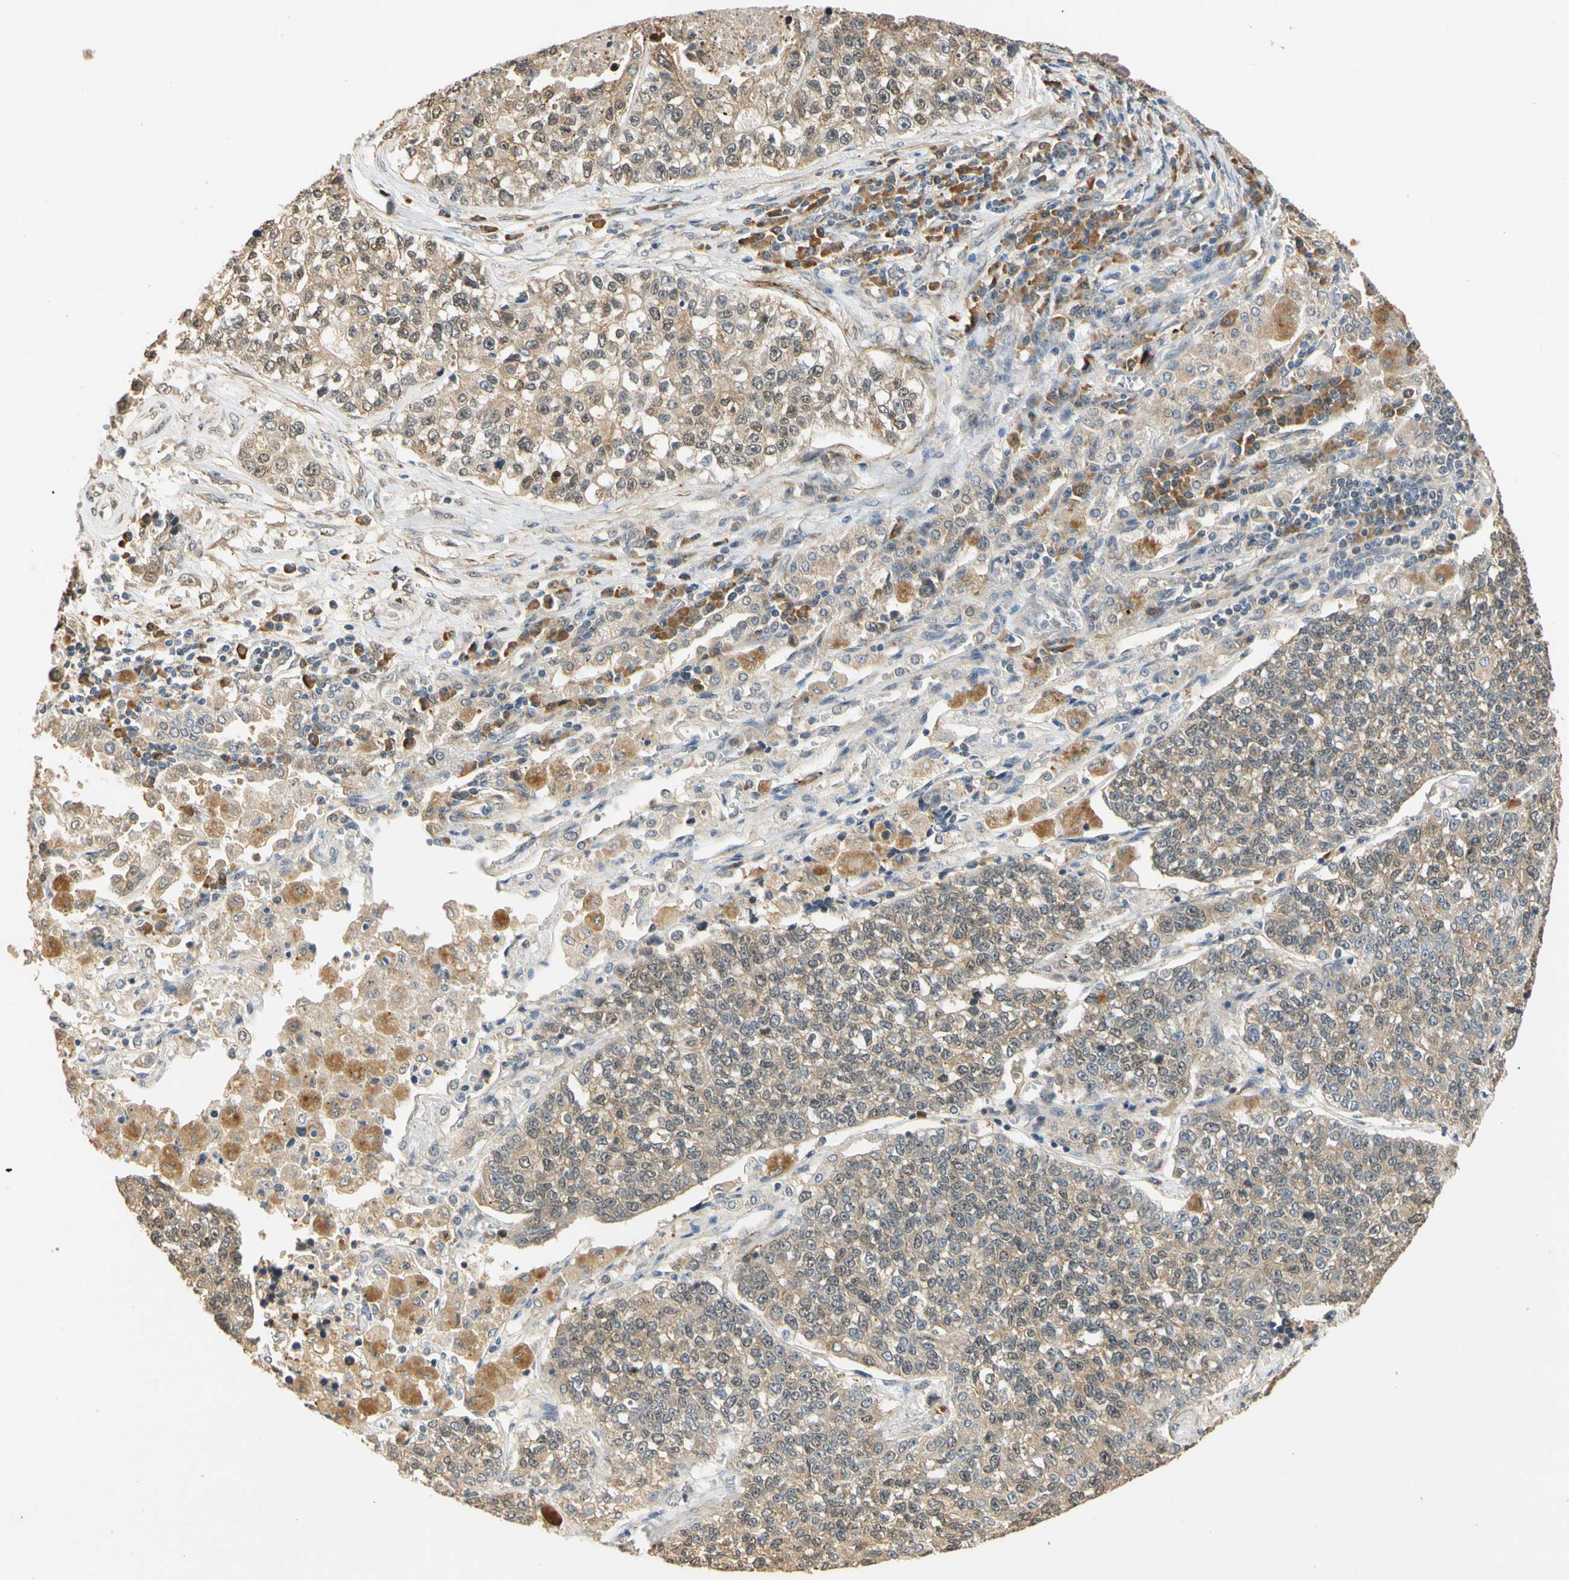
{"staining": {"intensity": "weak", "quantity": "25%-75%", "location": "cytoplasmic/membranous"}, "tissue": "lung cancer", "cell_type": "Tumor cells", "image_type": "cancer", "snomed": [{"axis": "morphology", "description": "Adenocarcinoma, NOS"}, {"axis": "topography", "description": "Lung"}], "caption": "An IHC histopathology image of neoplastic tissue is shown. Protein staining in brown labels weak cytoplasmic/membranous positivity in lung cancer within tumor cells.", "gene": "QSER1", "patient": {"sex": "male", "age": 49}}